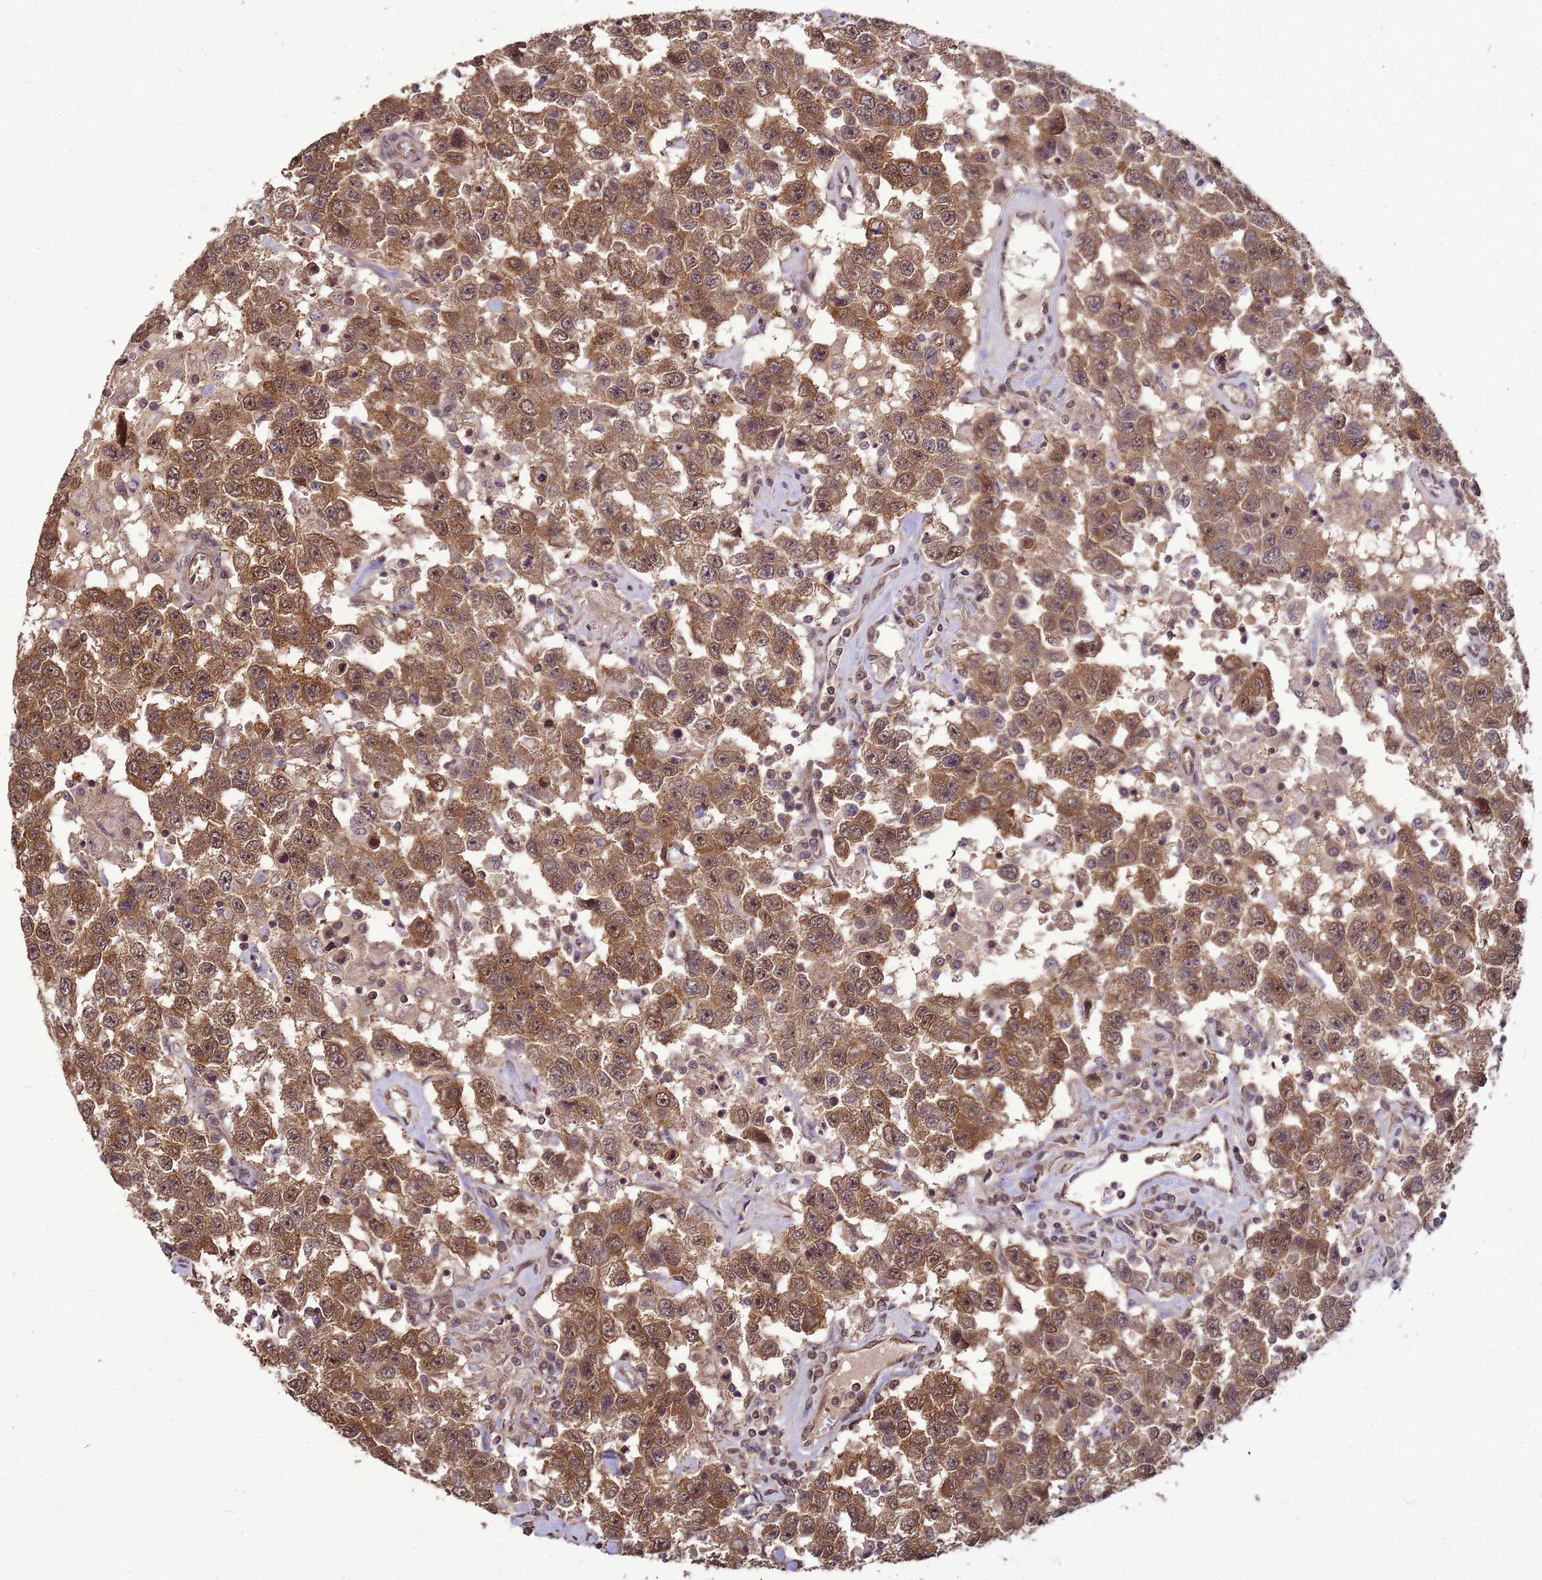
{"staining": {"intensity": "moderate", "quantity": ">75%", "location": "cytoplasmic/membranous,nuclear"}, "tissue": "testis cancer", "cell_type": "Tumor cells", "image_type": "cancer", "snomed": [{"axis": "morphology", "description": "Seminoma, NOS"}, {"axis": "topography", "description": "Testis"}], "caption": "An image of human seminoma (testis) stained for a protein demonstrates moderate cytoplasmic/membranous and nuclear brown staining in tumor cells.", "gene": "CRBN", "patient": {"sex": "male", "age": 41}}